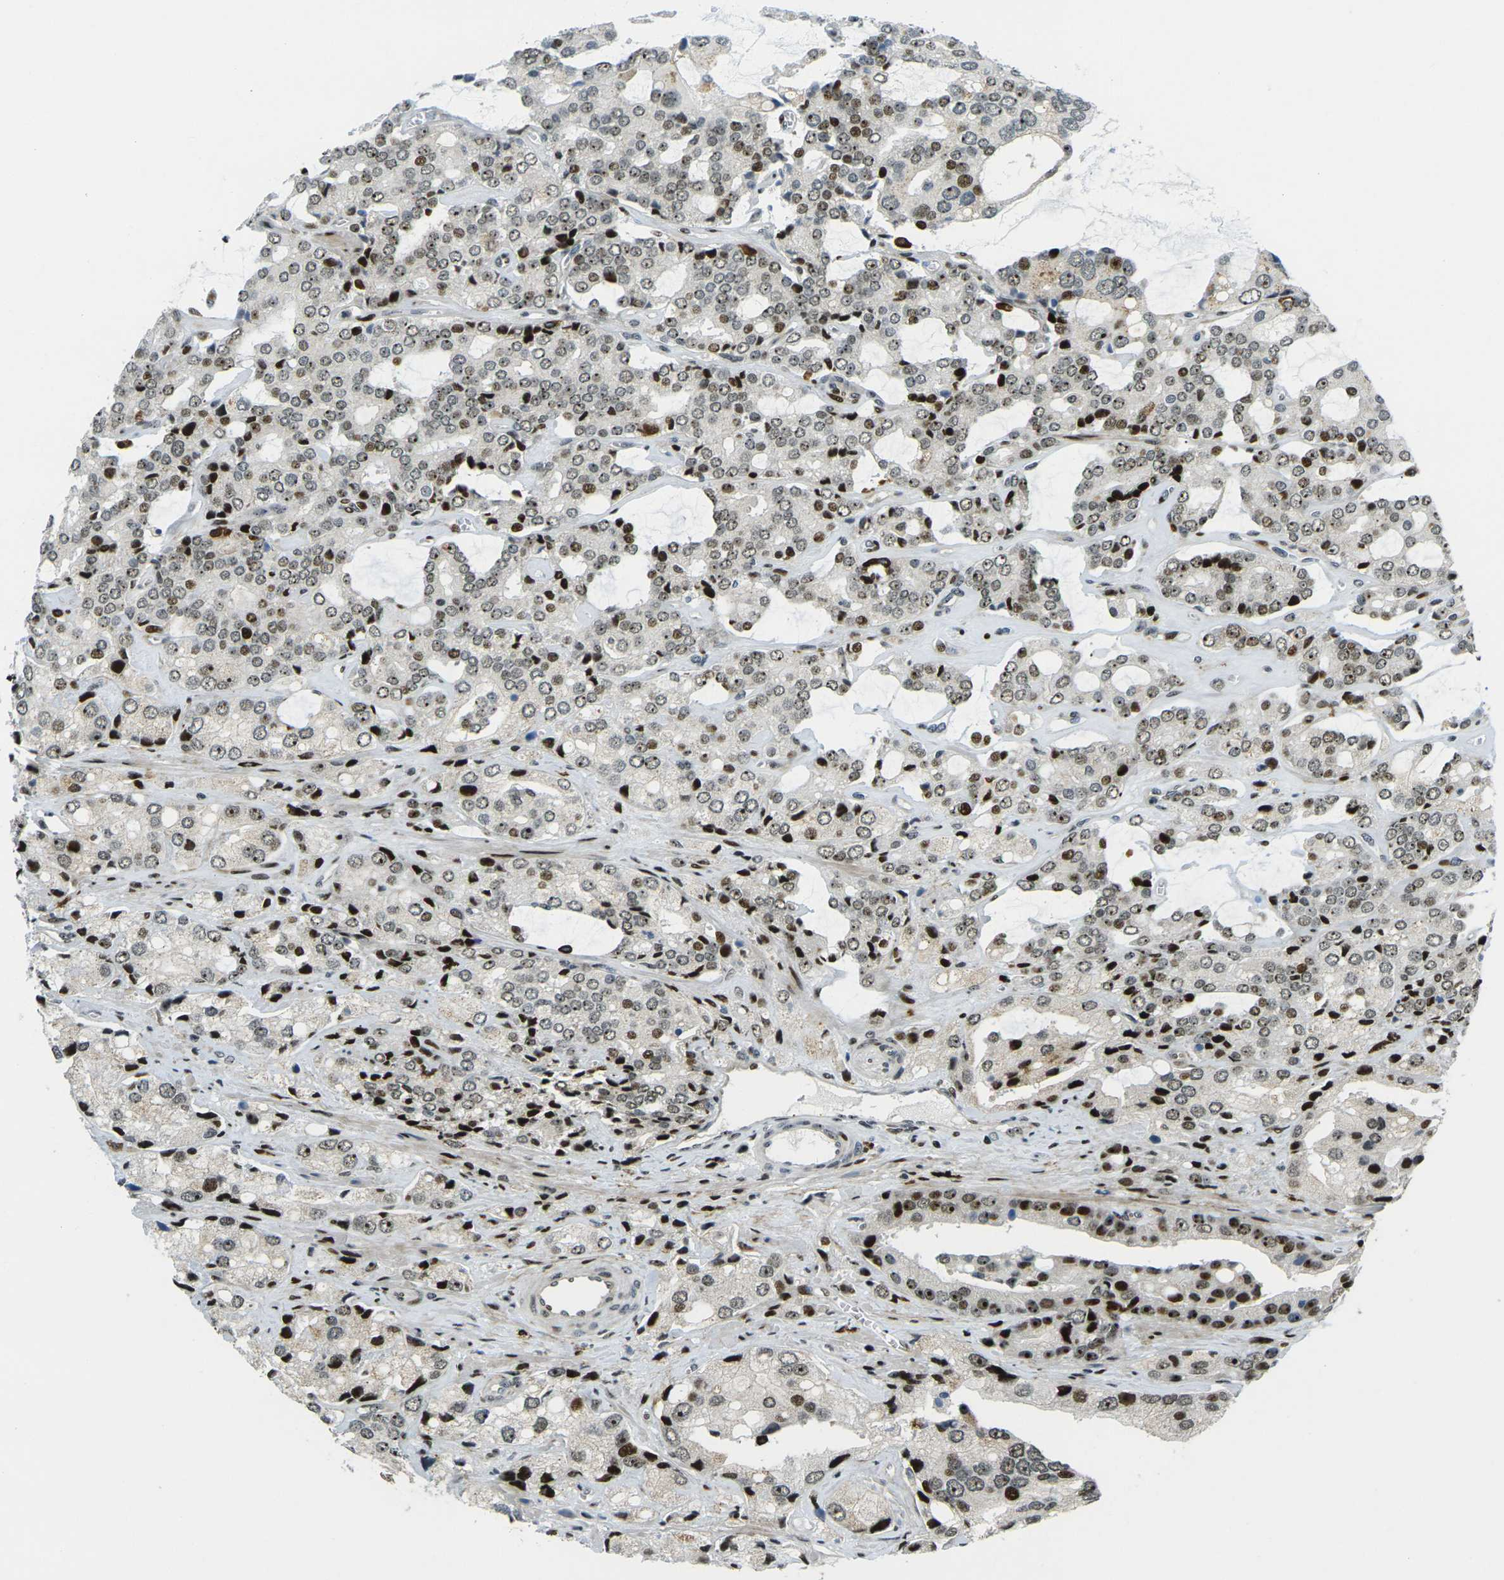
{"staining": {"intensity": "strong", "quantity": ">75%", "location": "nuclear"}, "tissue": "prostate cancer", "cell_type": "Tumor cells", "image_type": "cancer", "snomed": [{"axis": "morphology", "description": "Adenocarcinoma, High grade"}, {"axis": "topography", "description": "Prostate"}], "caption": "Immunohistochemical staining of prostate cancer (high-grade adenocarcinoma) shows high levels of strong nuclear protein staining in about >75% of tumor cells.", "gene": "UBE2C", "patient": {"sex": "male", "age": 67}}